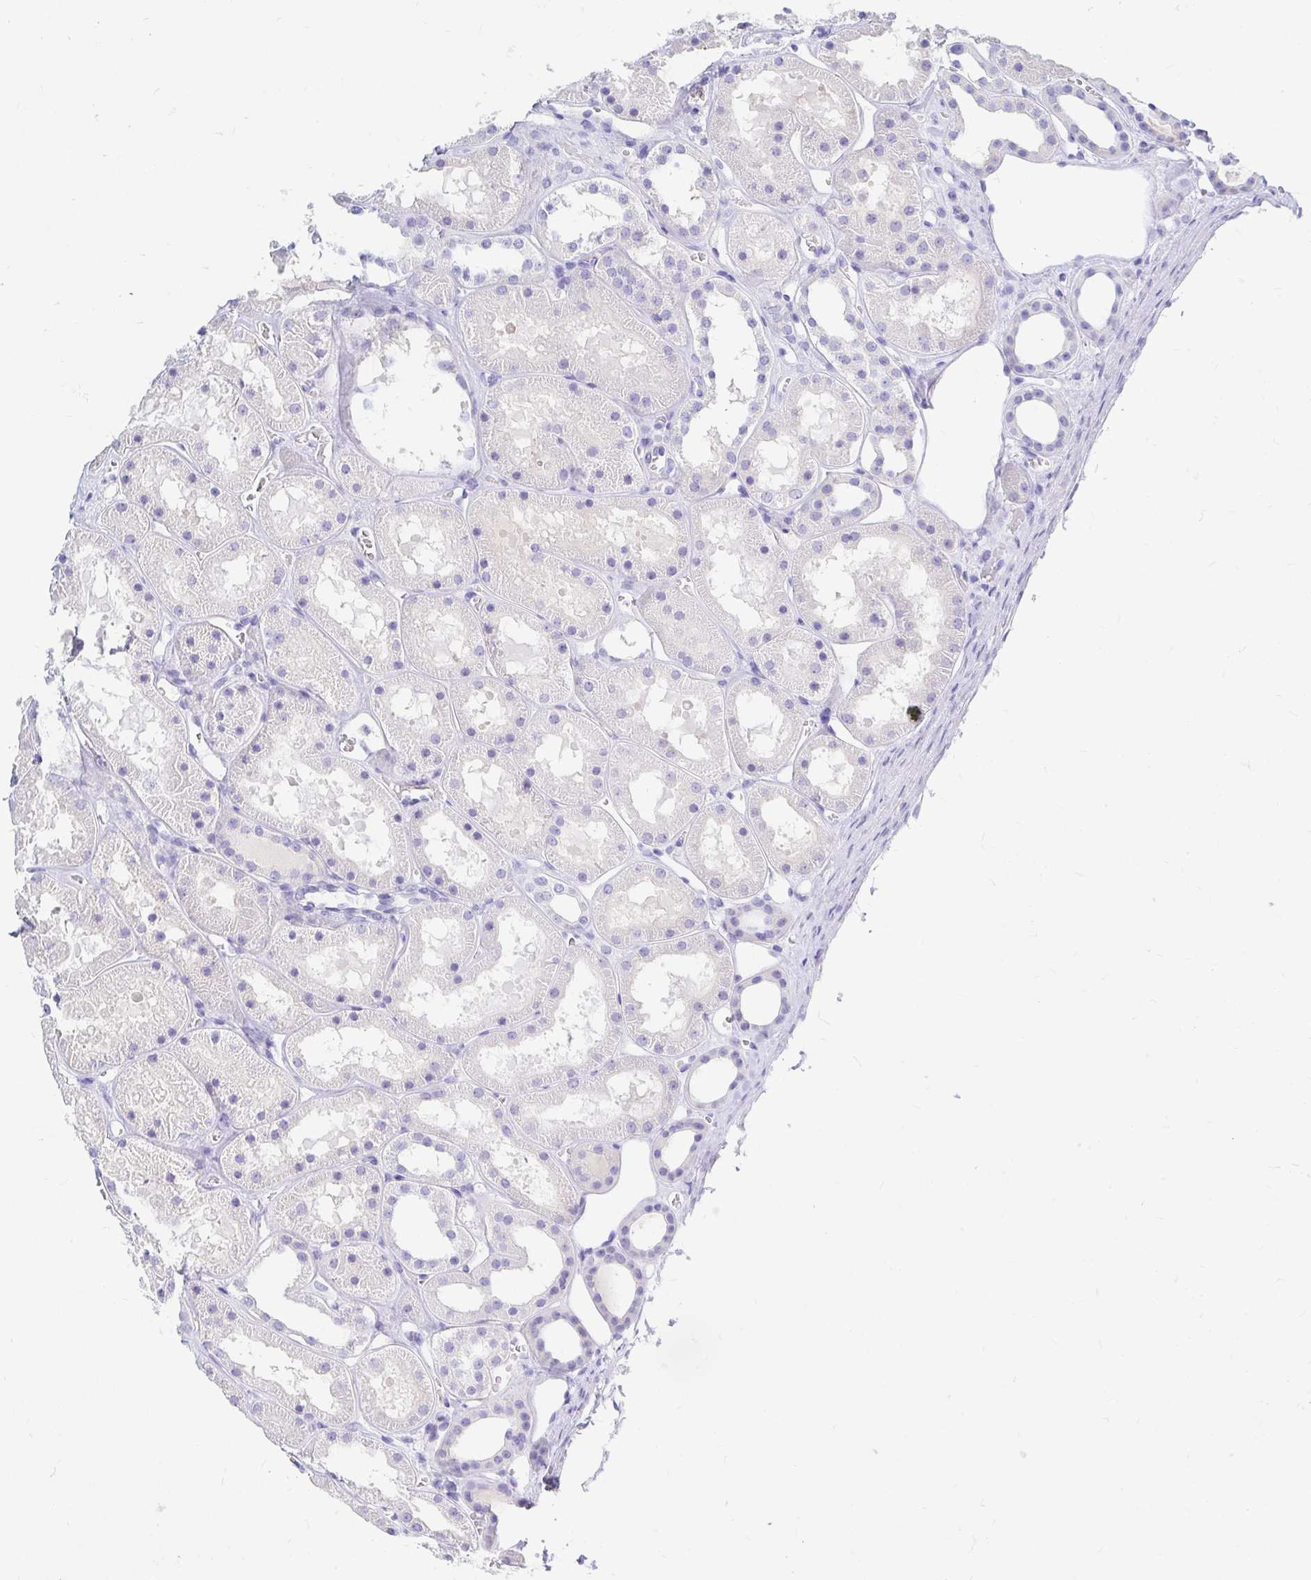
{"staining": {"intensity": "negative", "quantity": "none", "location": "none"}, "tissue": "kidney", "cell_type": "Cells in glomeruli", "image_type": "normal", "snomed": [{"axis": "morphology", "description": "Normal tissue, NOS"}, {"axis": "topography", "description": "Kidney"}], "caption": "Kidney was stained to show a protein in brown. There is no significant staining in cells in glomeruli. The staining is performed using DAB brown chromogen with nuclei counter-stained in using hematoxylin.", "gene": "NR2E1", "patient": {"sex": "female", "age": 41}}